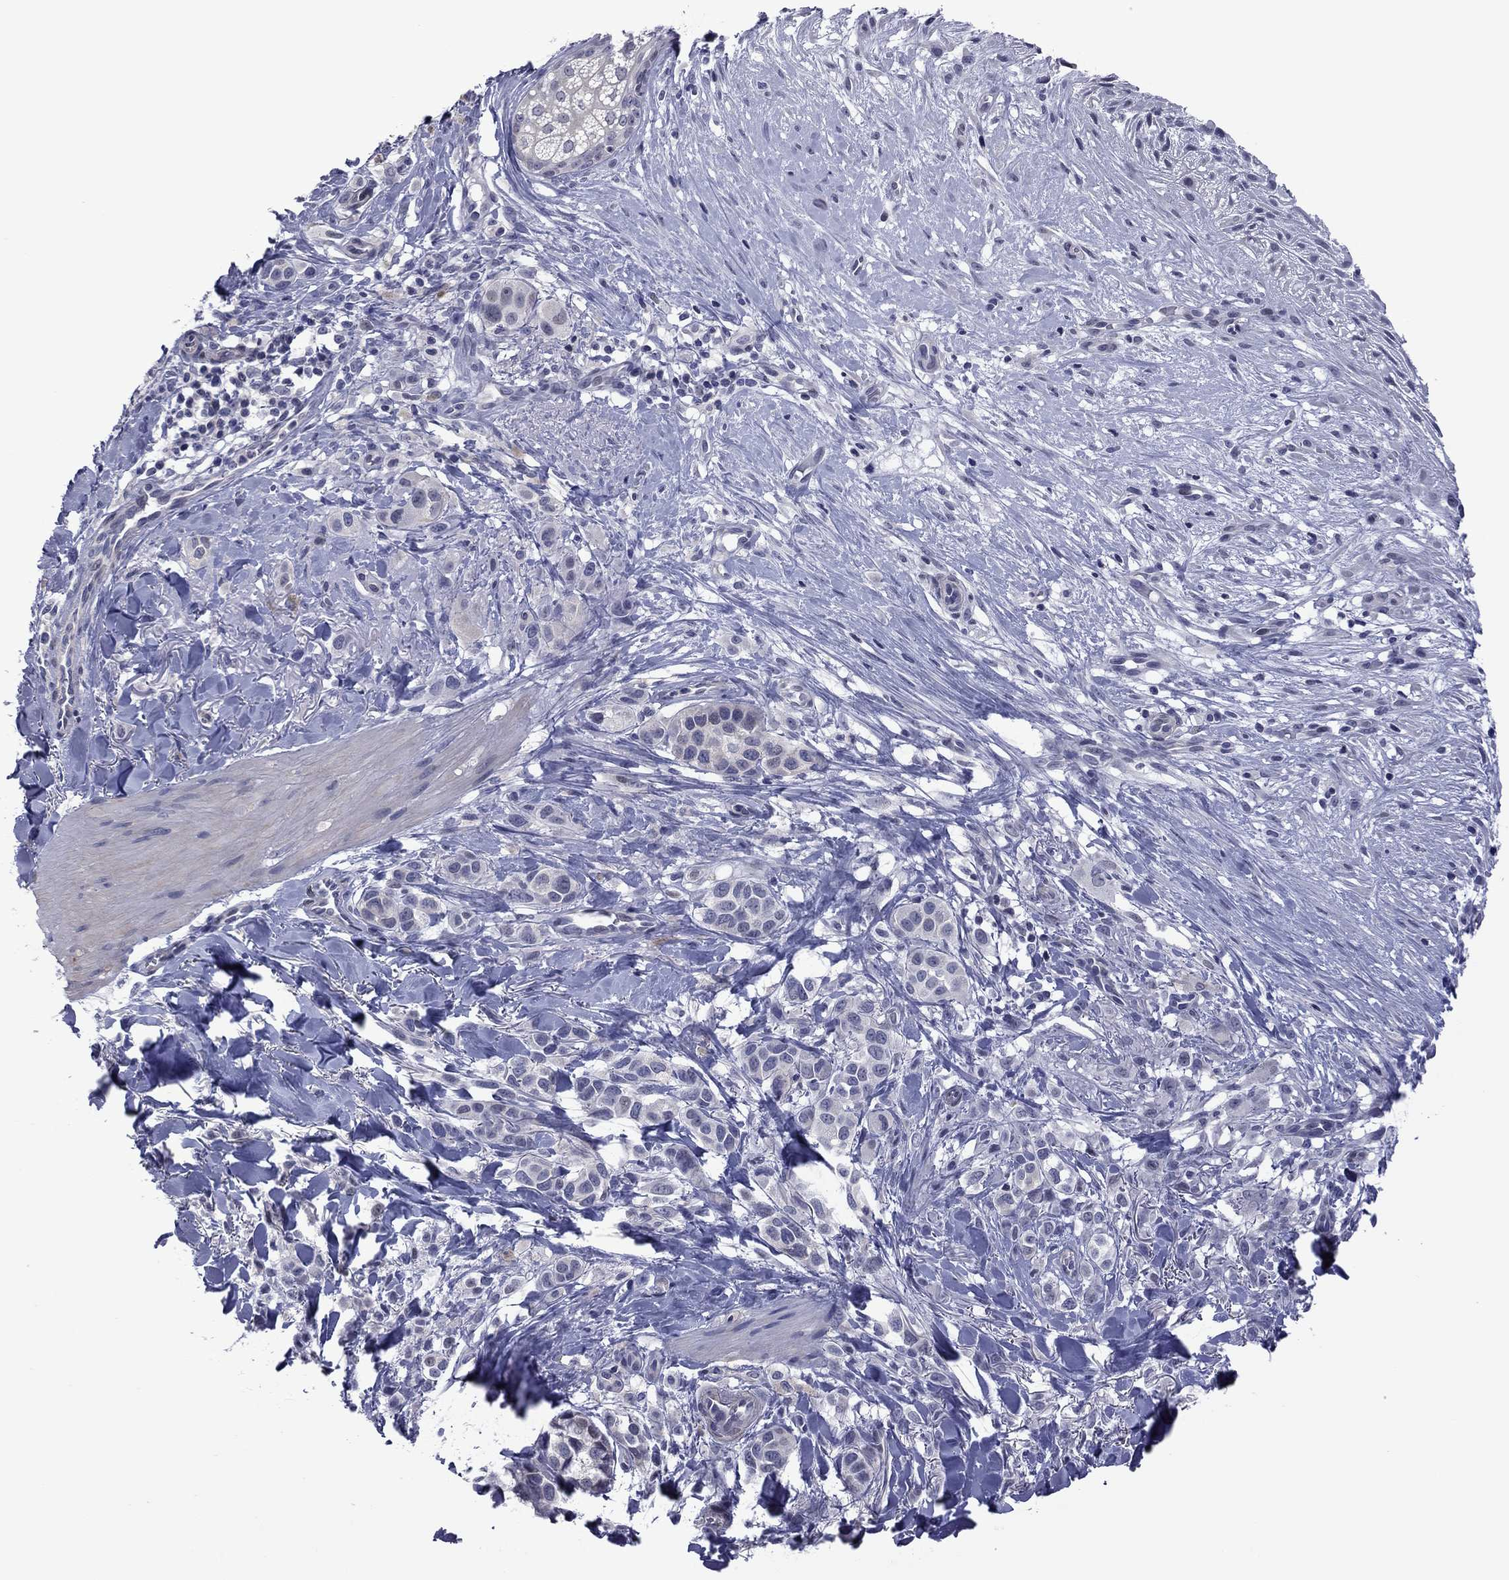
{"staining": {"intensity": "negative", "quantity": "none", "location": "none"}, "tissue": "melanoma", "cell_type": "Tumor cells", "image_type": "cancer", "snomed": [{"axis": "morphology", "description": "Malignant melanoma, NOS"}, {"axis": "topography", "description": "Skin"}], "caption": "This is a photomicrograph of IHC staining of malignant melanoma, which shows no positivity in tumor cells.", "gene": "POU5F2", "patient": {"sex": "male", "age": 57}}